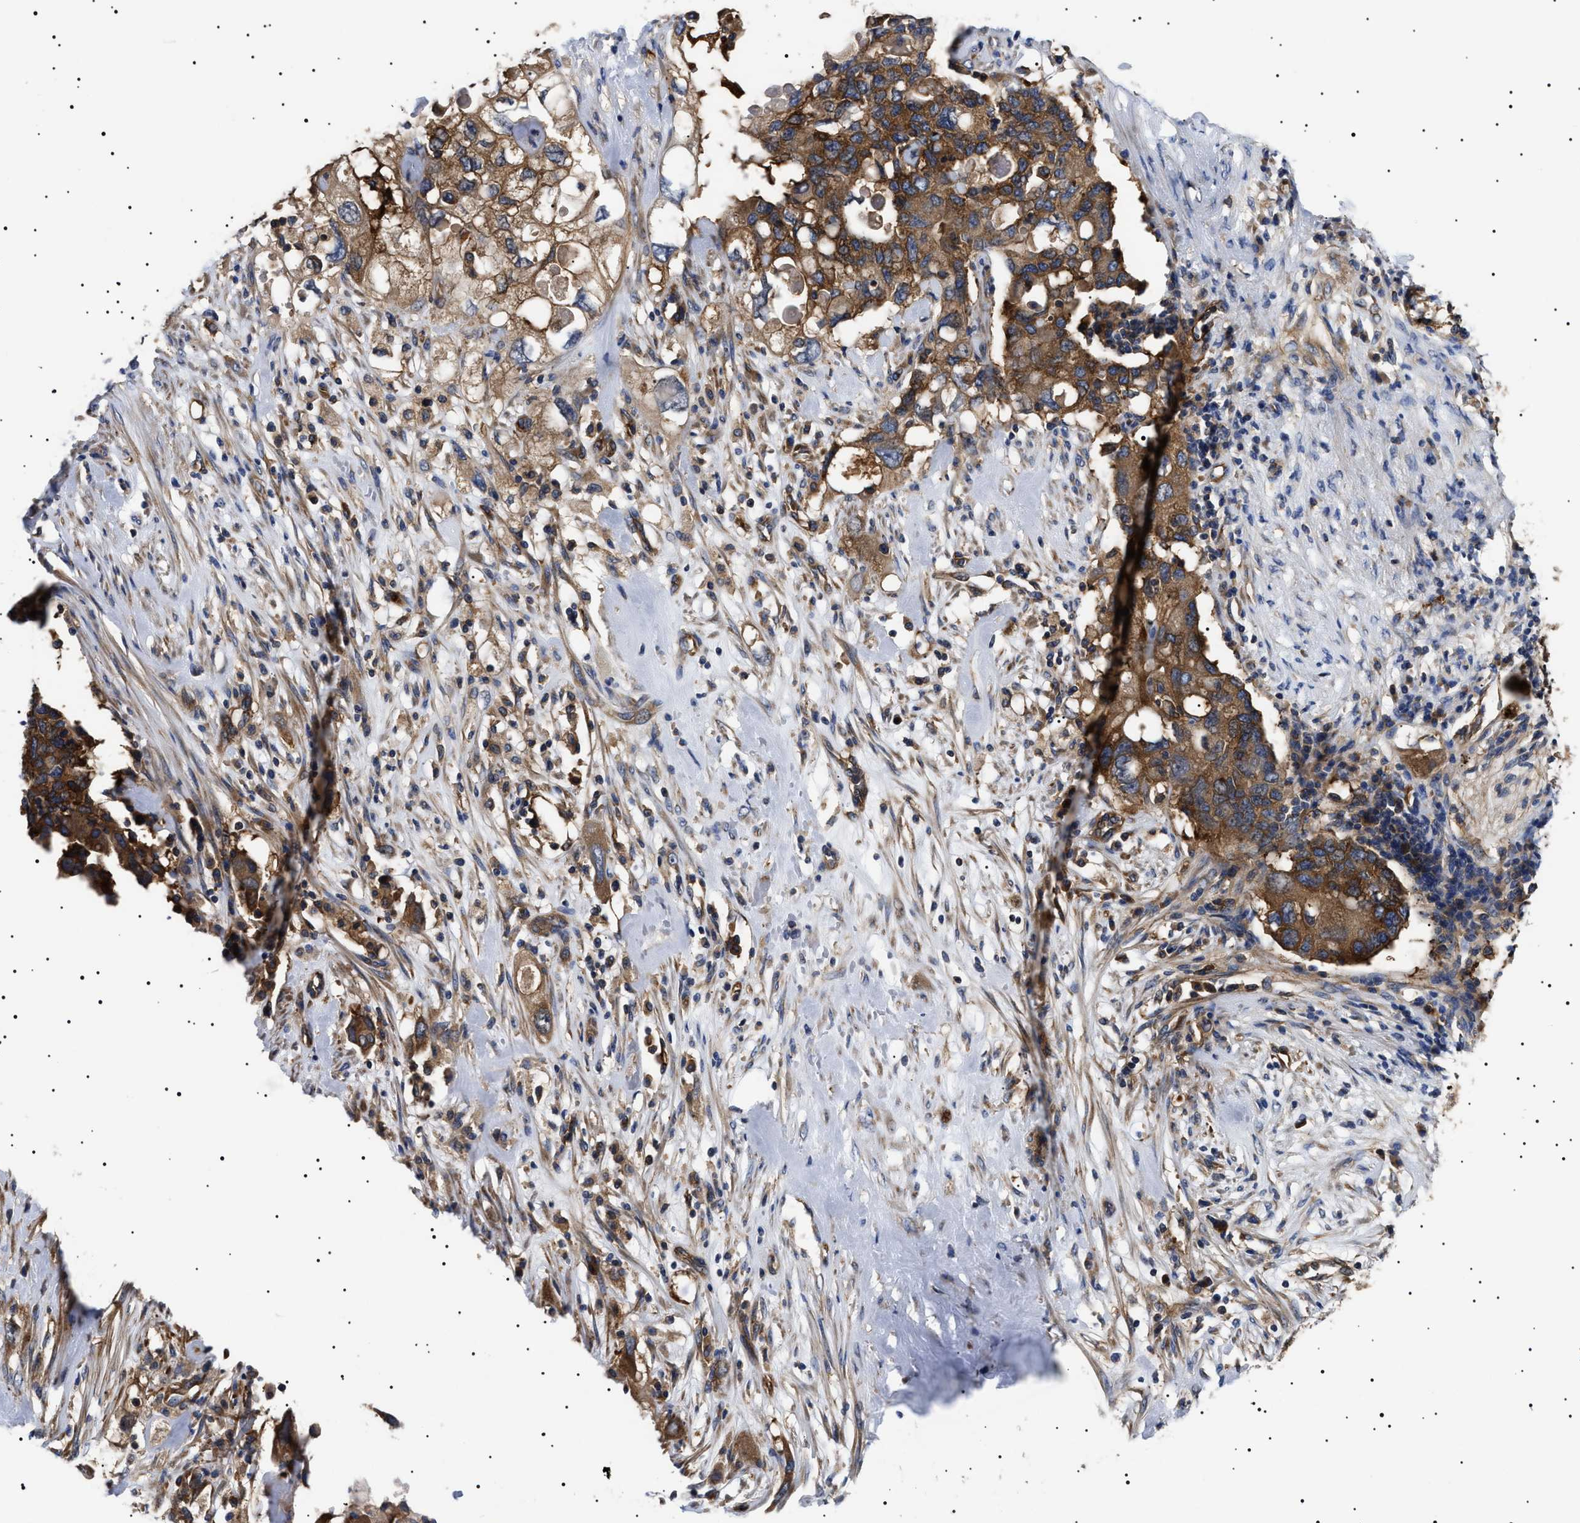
{"staining": {"intensity": "strong", "quantity": ">75%", "location": "cytoplasmic/membranous"}, "tissue": "pancreatic cancer", "cell_type": "Tumor cells", "image_type": "cancer", "snomed": [{"axis": "morphology", "description": "Adenocarcinoma, NOS"}, {"axis": "topography", "description": "Pancreas"}], "caption": "IHC of human pancreatic cancer exhibits high levels of strong cytoplasmic/membranous staining in about >75% of tumor cells. (Stains: DAB in brown, nuclei in blue, Microscopy: brightfield microscopy at high magnification).", "gene": "TPP2", "patient": {"sex": "female", "age": 56}}